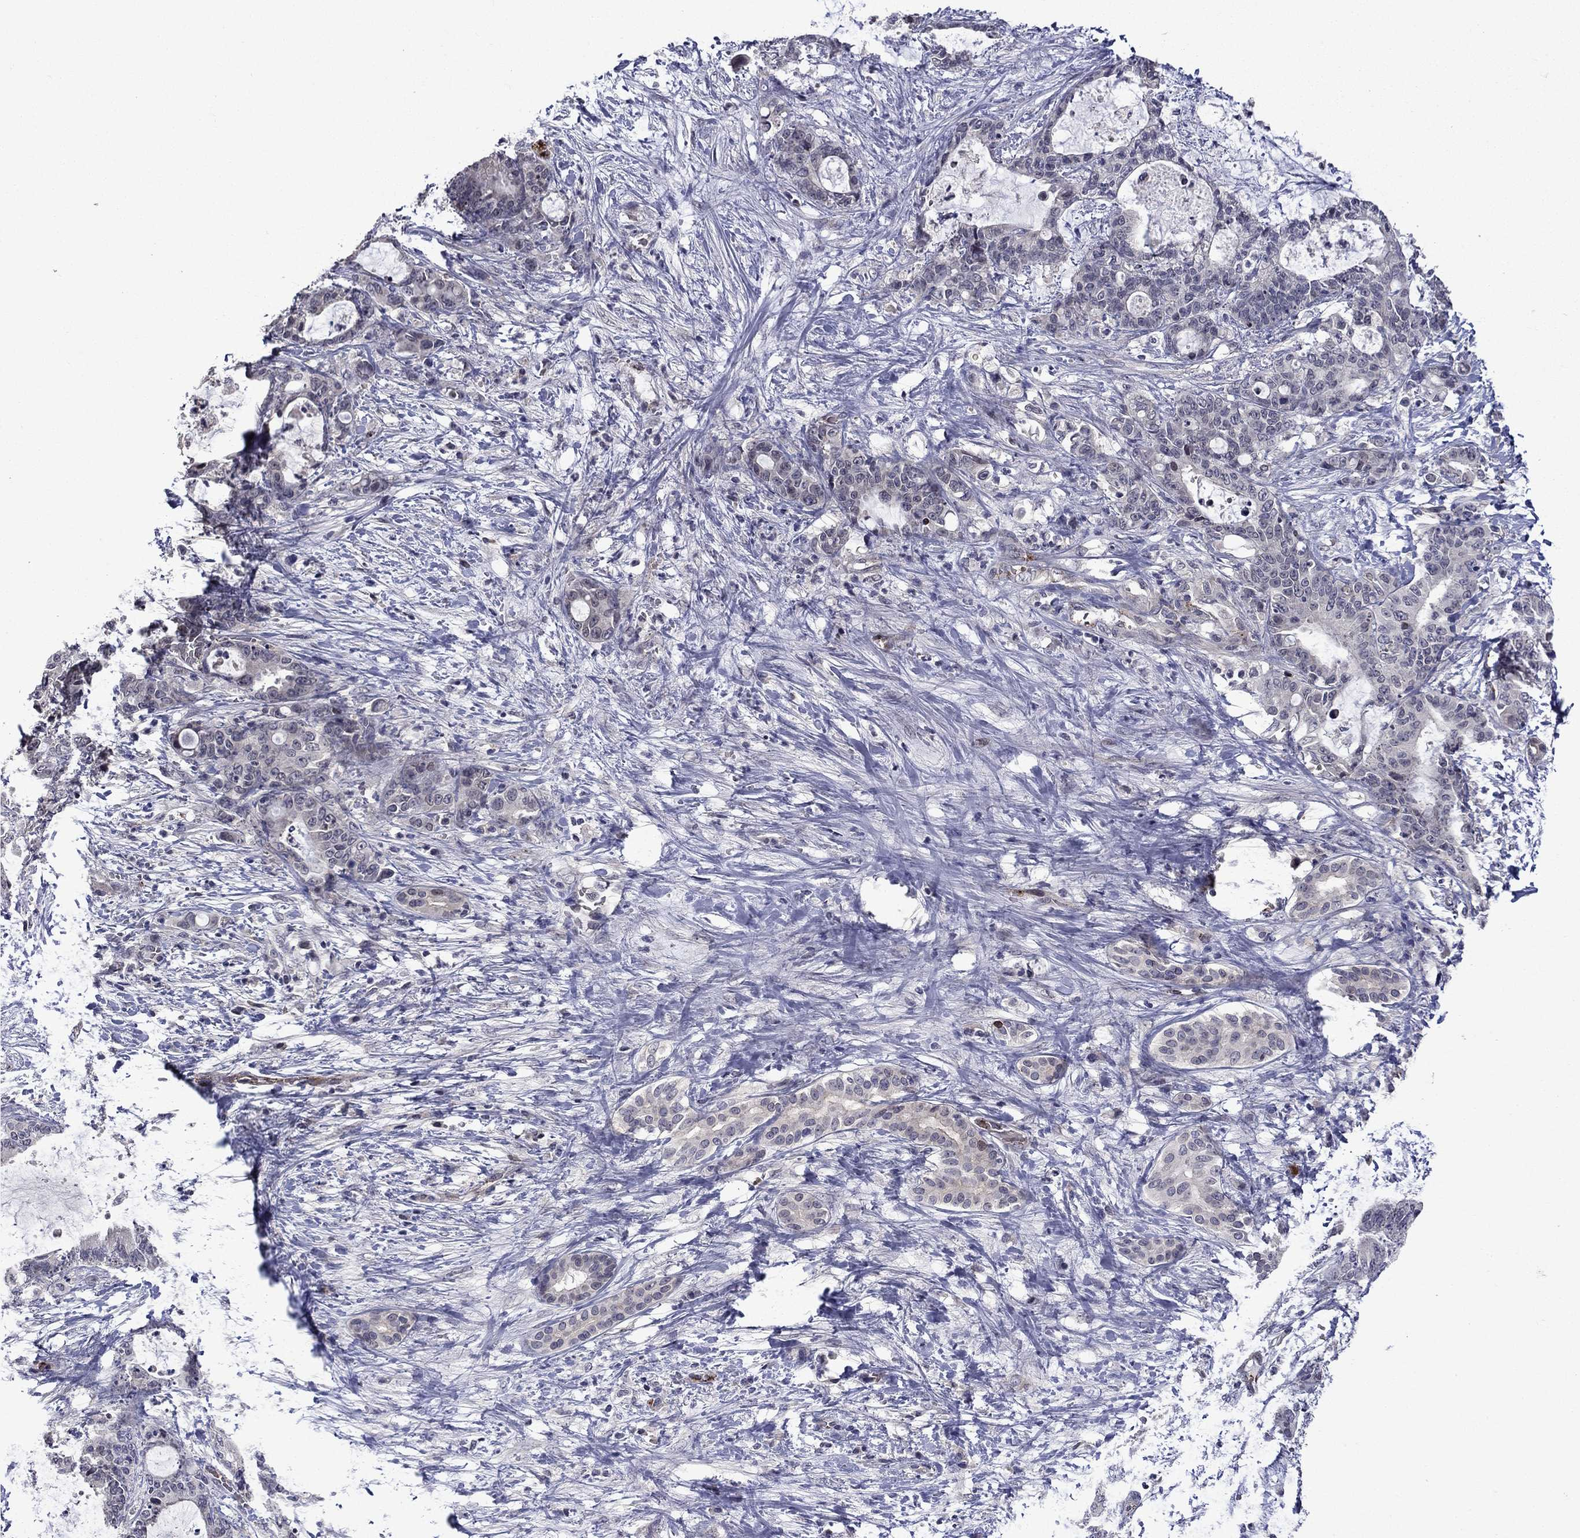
{"staining": {"intensity": "negative", "quantity": "none", "location": "none"}, "tissue": "liver cancer", "cell_type": "Tumor cells", "image_type": "cancer", "snomed": [{"axis": "morphology", "description": "Cholangiocarcinoma"}, {"axis": "topography", "description": "Liver"}], "caption": "IHC of human liver cancer demonstrates no positivity in tumor cells.", "gene": "SLITRK1", "patient": {"sex": "female", "age": 73}}